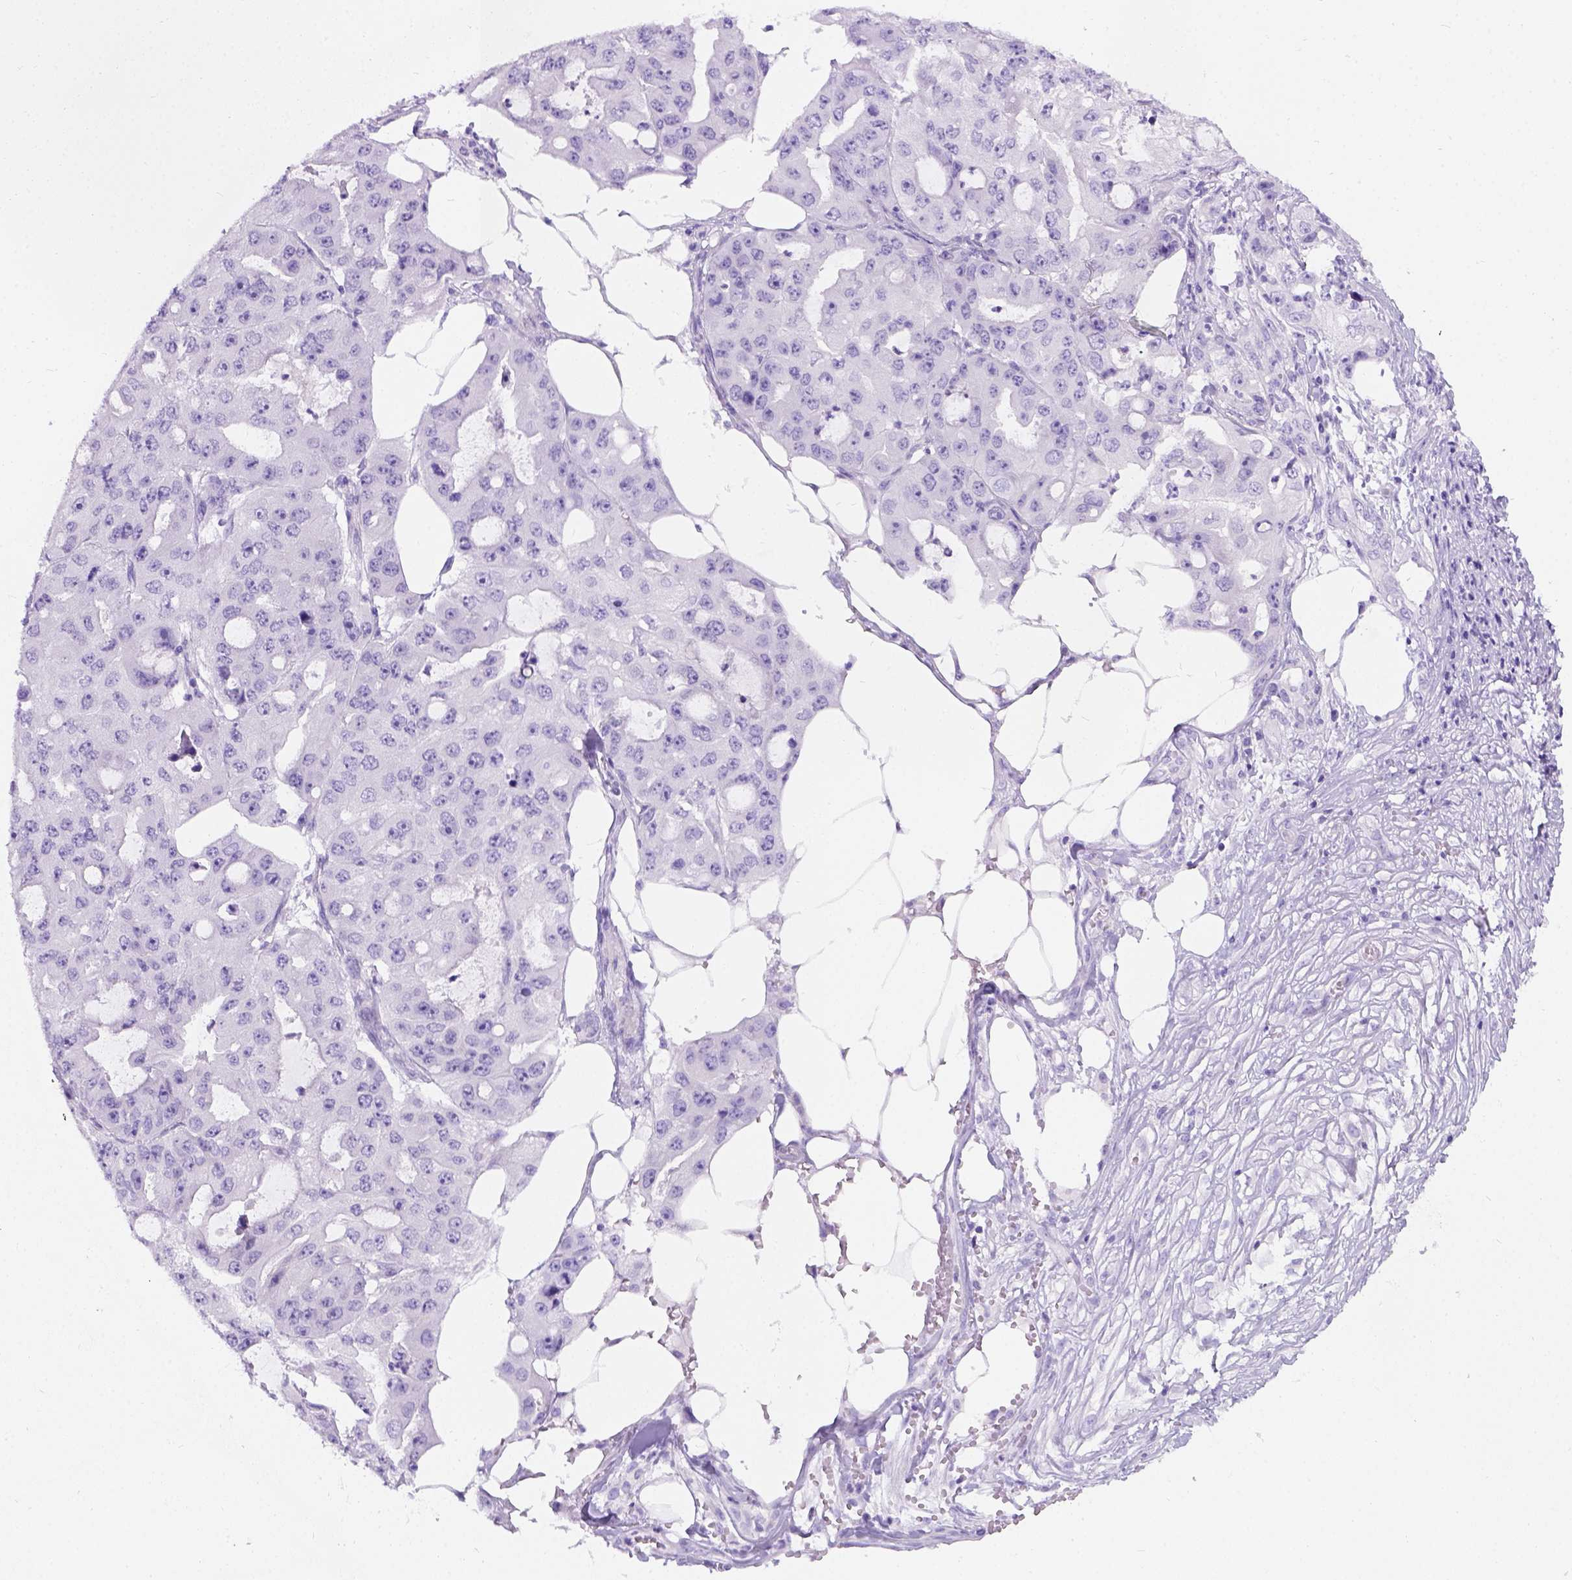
{"staining": {"intensity": "negative", "quantity": "none", "location": "none"}, "tissue": "ovarian cancer", "cell_type": "Tumor cells", "image_type": "cancer", "snomed": [{"axis": "morphology", "description": "Cystadenocarcinoma, serous, NOS"}, {"axis": "topography", "description": "Ovary"}], "caption": "Micrograph shows no protein staining in tumor cells of serous cystadenocarcinoma (ovarian) tissue.", "gene": "C7orf57", "patient": {"sex": "female", "age": 56}}